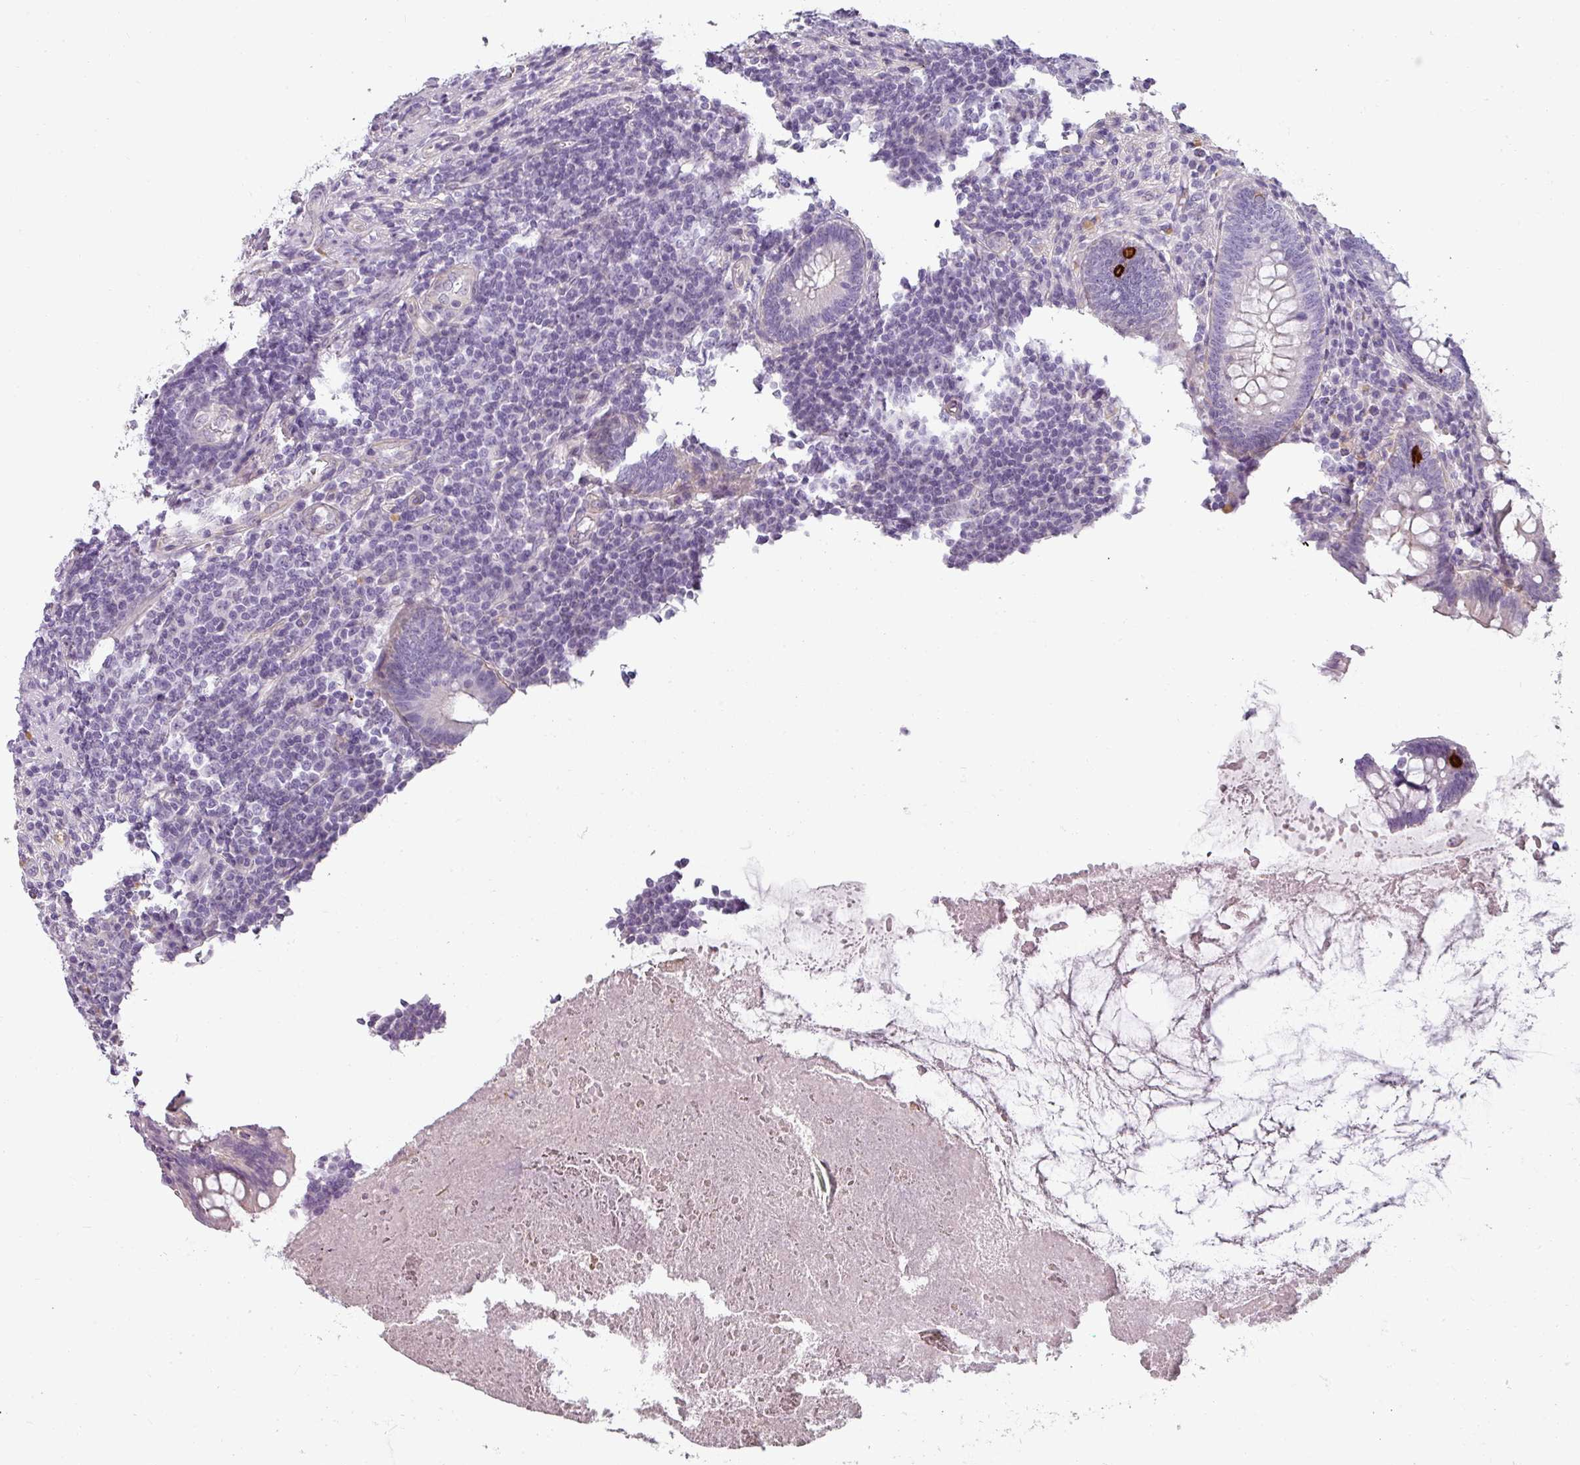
{"staining": {"intensity": "strong", "quantity": "<25%", "location": "cytoplasmic/membranous"}, "tissue": "appendix", "cell_type": "Glandular cells", "image_type": "normal", "snomed": [{"axis": "morphology", "description": "Normal tissue, NOS"}, {"axis": "topography", "description": "Appendix"}], "caption": "Strong cytoplasmic/membranous staining for a protein is present in approximately <25% of glandular cells of normal appendix using immunohistochemistry (IHC).", "gene": "ASB1", "patient": {"sex": "male", "age": 83}}